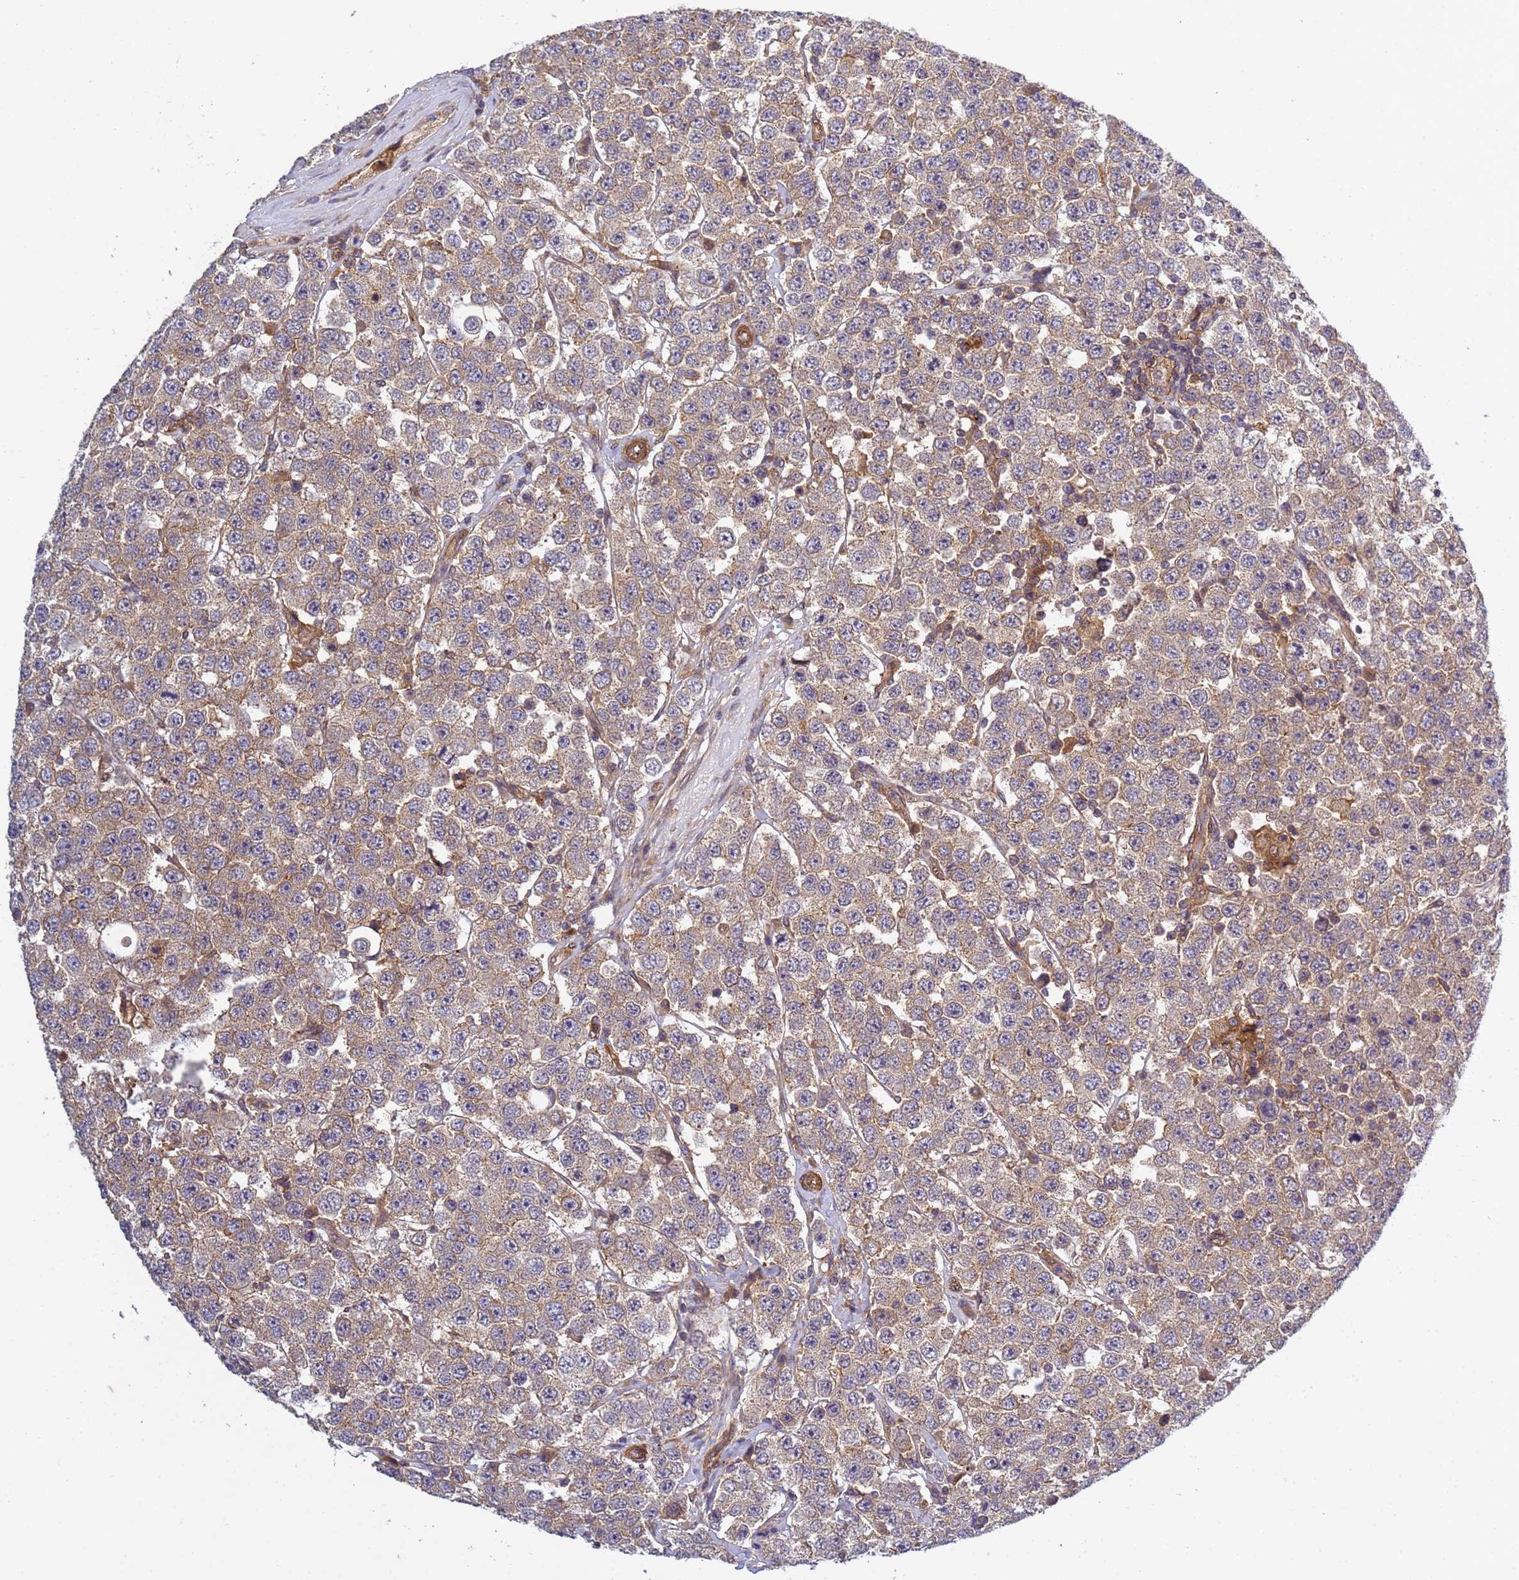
{"staining": {"intensity": "weak", "quantity": ">75%", "location": "cytoplasmic/membranous"}, "tissue": "testis cancer", "cell_type": "Tumor cells", "image_type": "cancer", "snomed": [{"axis": "morphology", "description": "Seminoma, NOS"}, {"axis": "topography", "description": "Testis"}], "caption": "Protein expression analysis of testis cancer (seminoma) displays weak cytoplasmic/membranous staining in about >75% of tumor cells.", "gene": "C8orf34", "patient": {"sex": "male", "age": 28}}